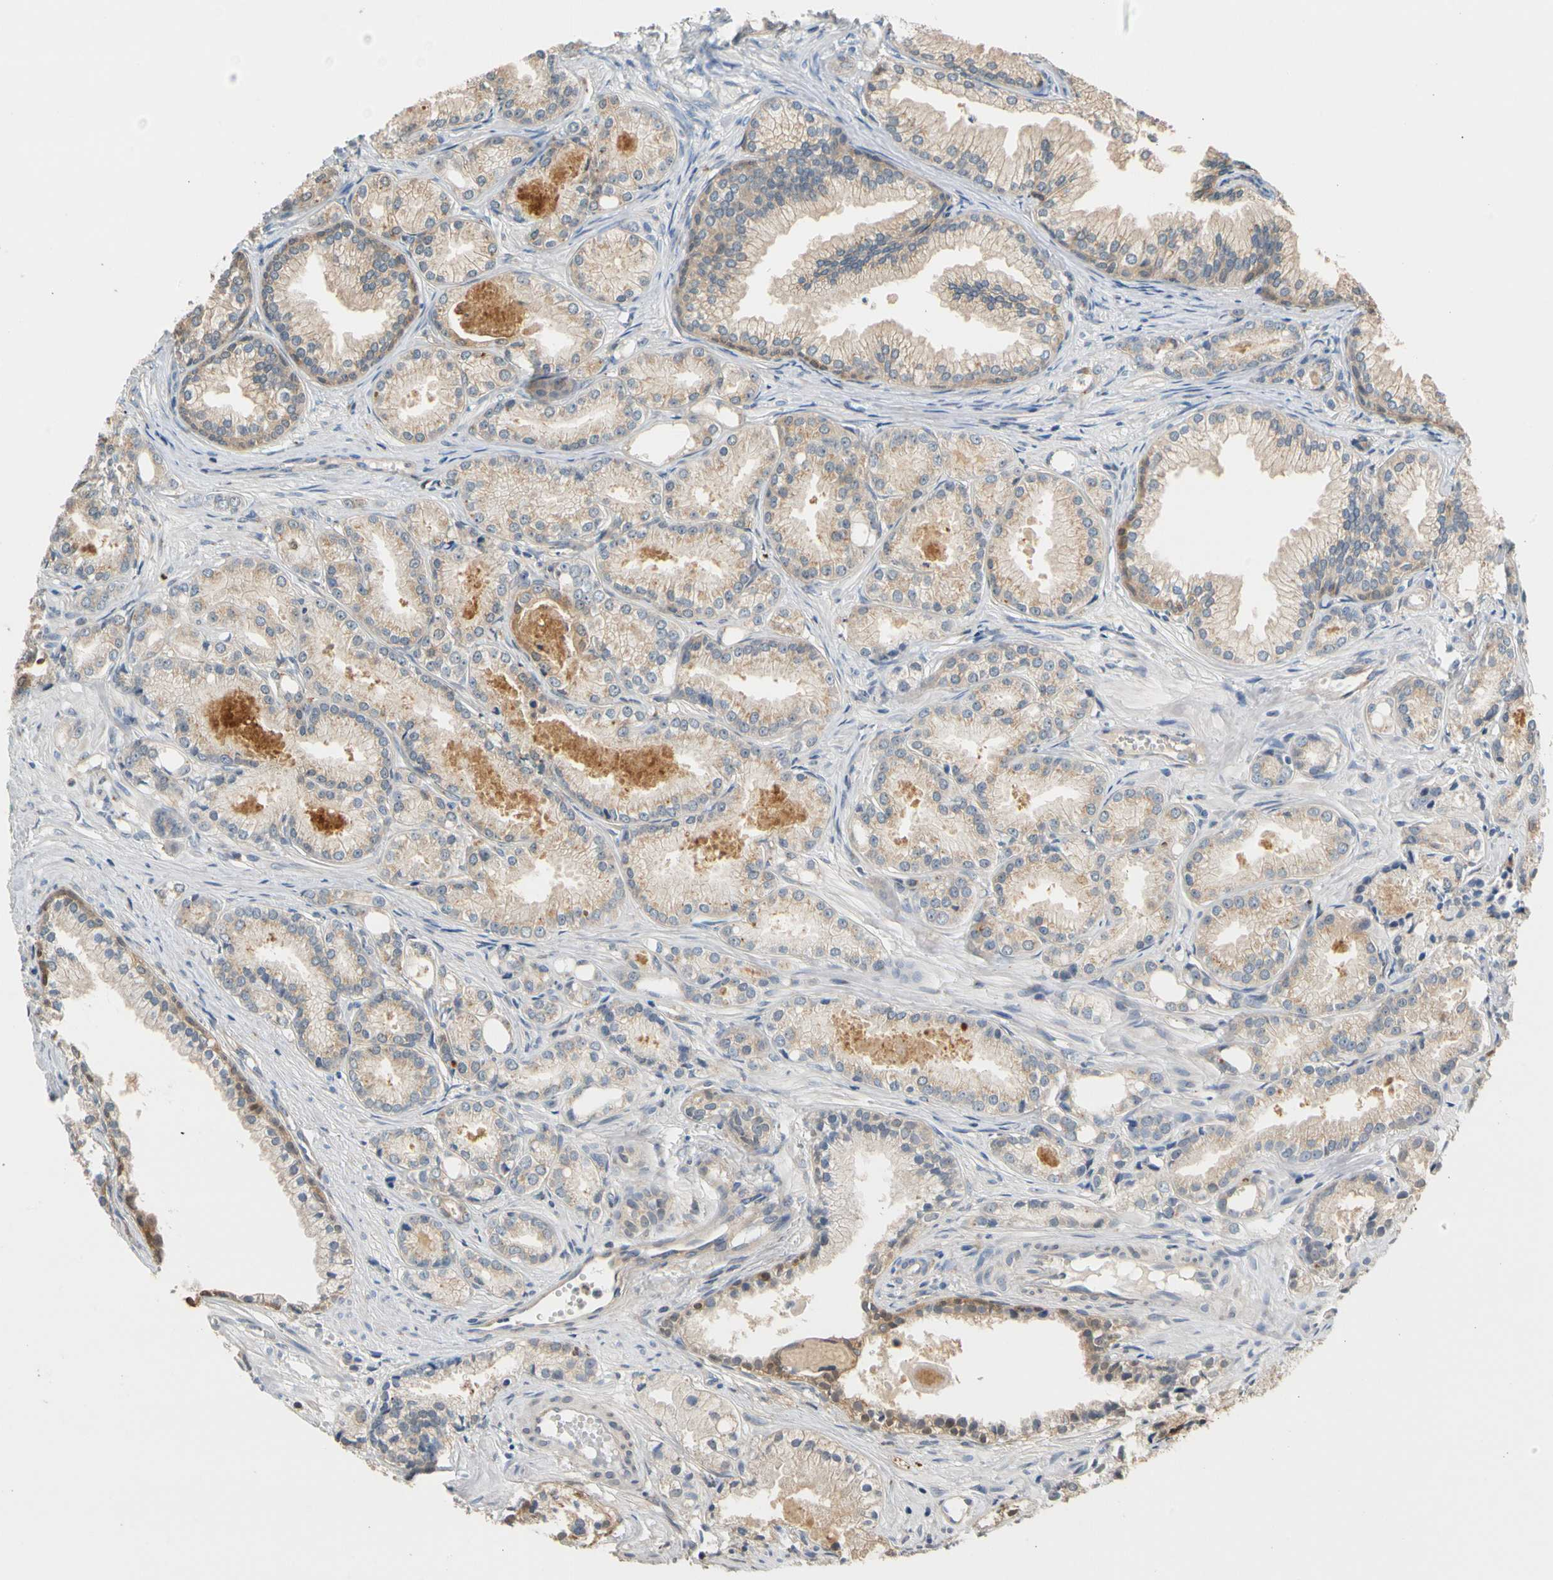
{"staining": {"intensity": "weak", "quantity": "<25%", "location": "cytoplasmic/membranous"}, "tissue": "prostate cancer", "cell_type": "Tumor cells", "image_type": "cancer", "snomed": [{"axis": "morphology", "description": "Adenocarcinoma, Low grade"}, {"axis": "topography", "description": "Prostate"}], "caption": "DAB (3,3'-diaminobenzidine) immunohistochemical staining of human prostate adenocarcinoma (low-grade) reveals no significant positivity in tumor cells. (DAB IHC visualized using brightfield microscopy, high magnification).", "gene": "GPSM2", "patient": {"sex": "male", "age": 72}}